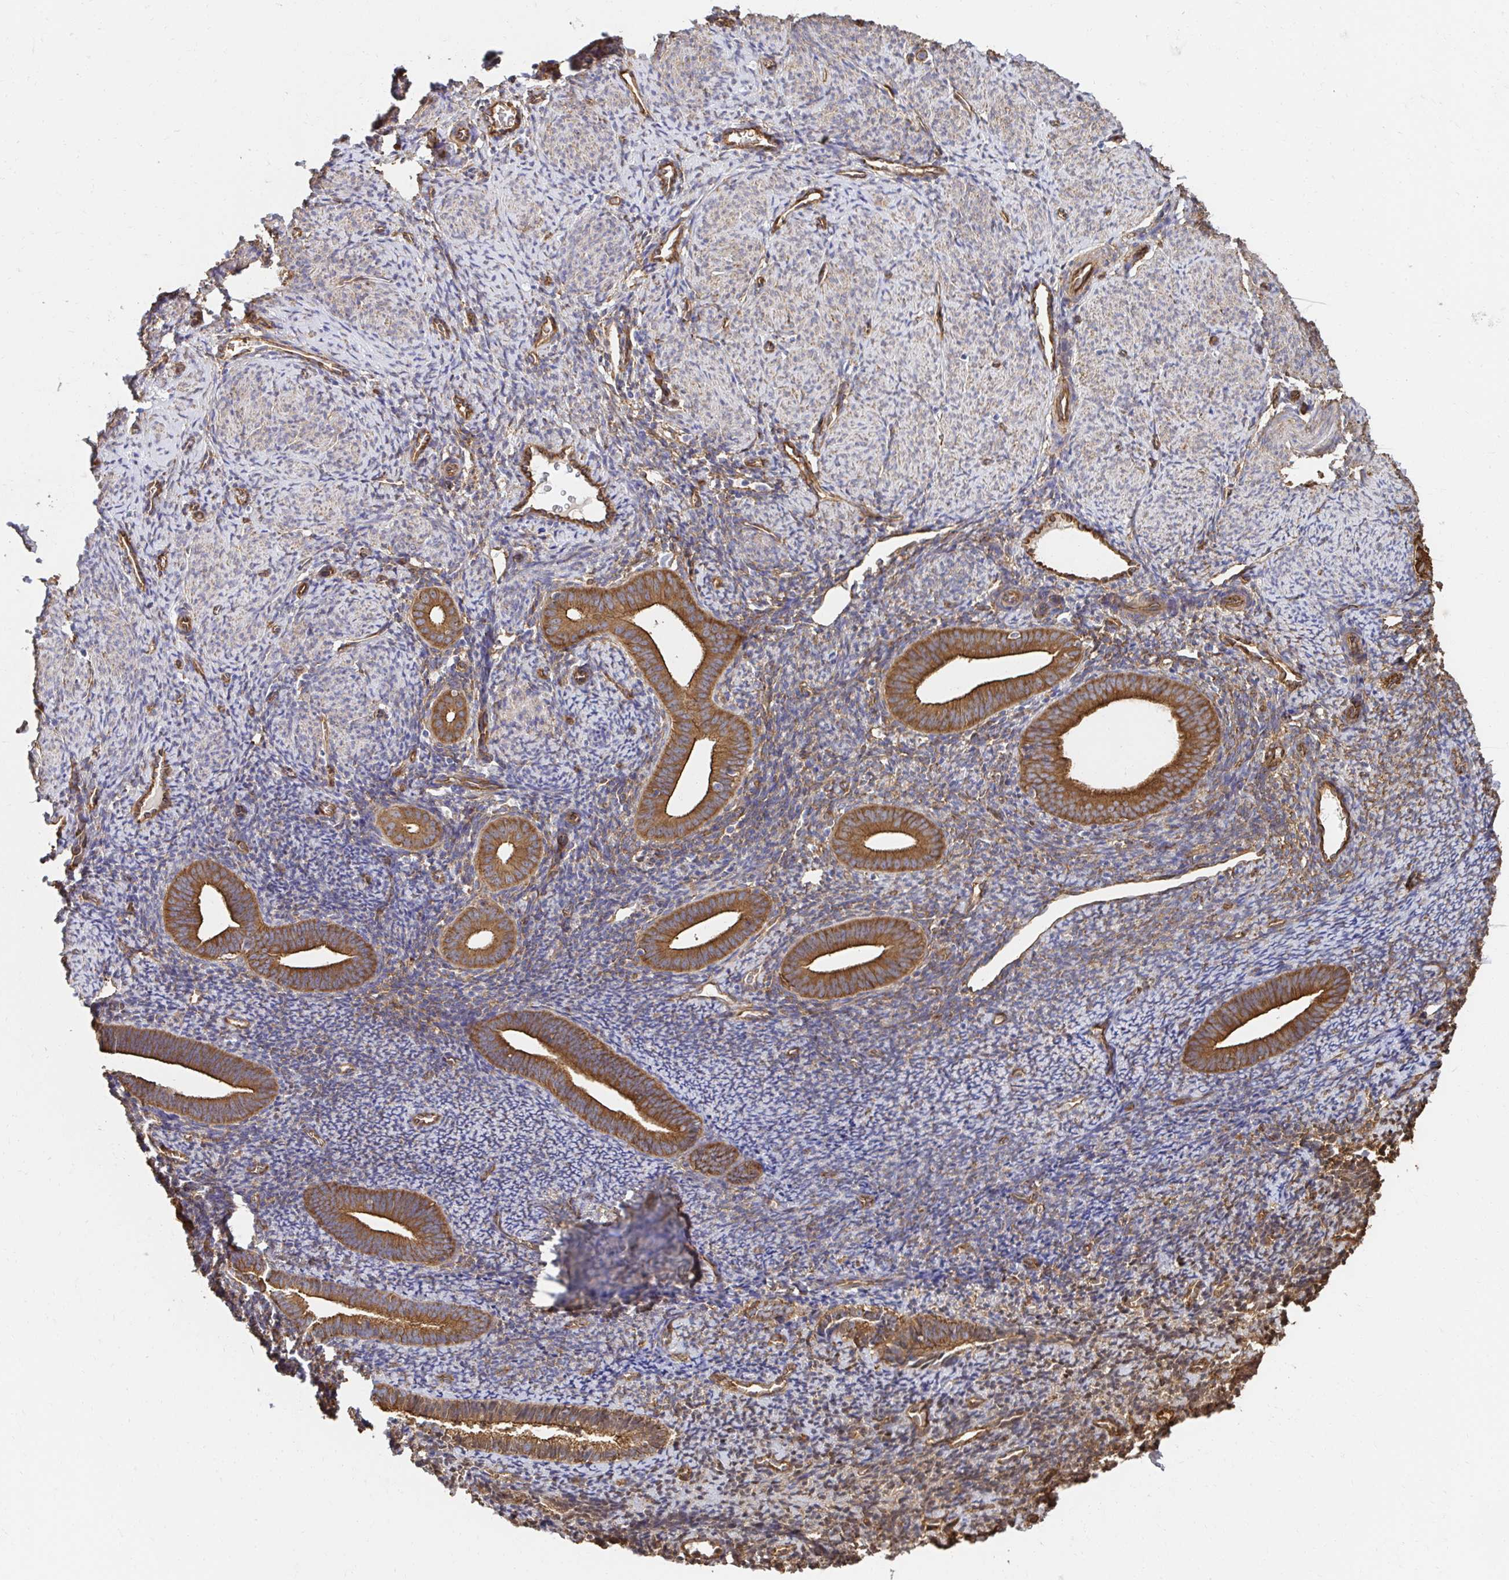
{"staining": {"intensity": "moderate", "quantity": "25%-75%", "location": "cytoplasmic/membranous"}, "tissue": "endometrium", "cell_type": "Cells in endometrial stroma", "image_type": "normal", "snomed": [{"axis": "morphology", "description": "Normal tissue, NOS"}, {"axis": "topography", "description": "Endometrium"}], "caption": "This is a histology image of IHC staining of normal endometrium, which shows moderate expression in the cytoplasmic/membranous of cells in endometrial stroma.", "gene": "CTTN", "patient": {"sex": "female", "age": 39}}